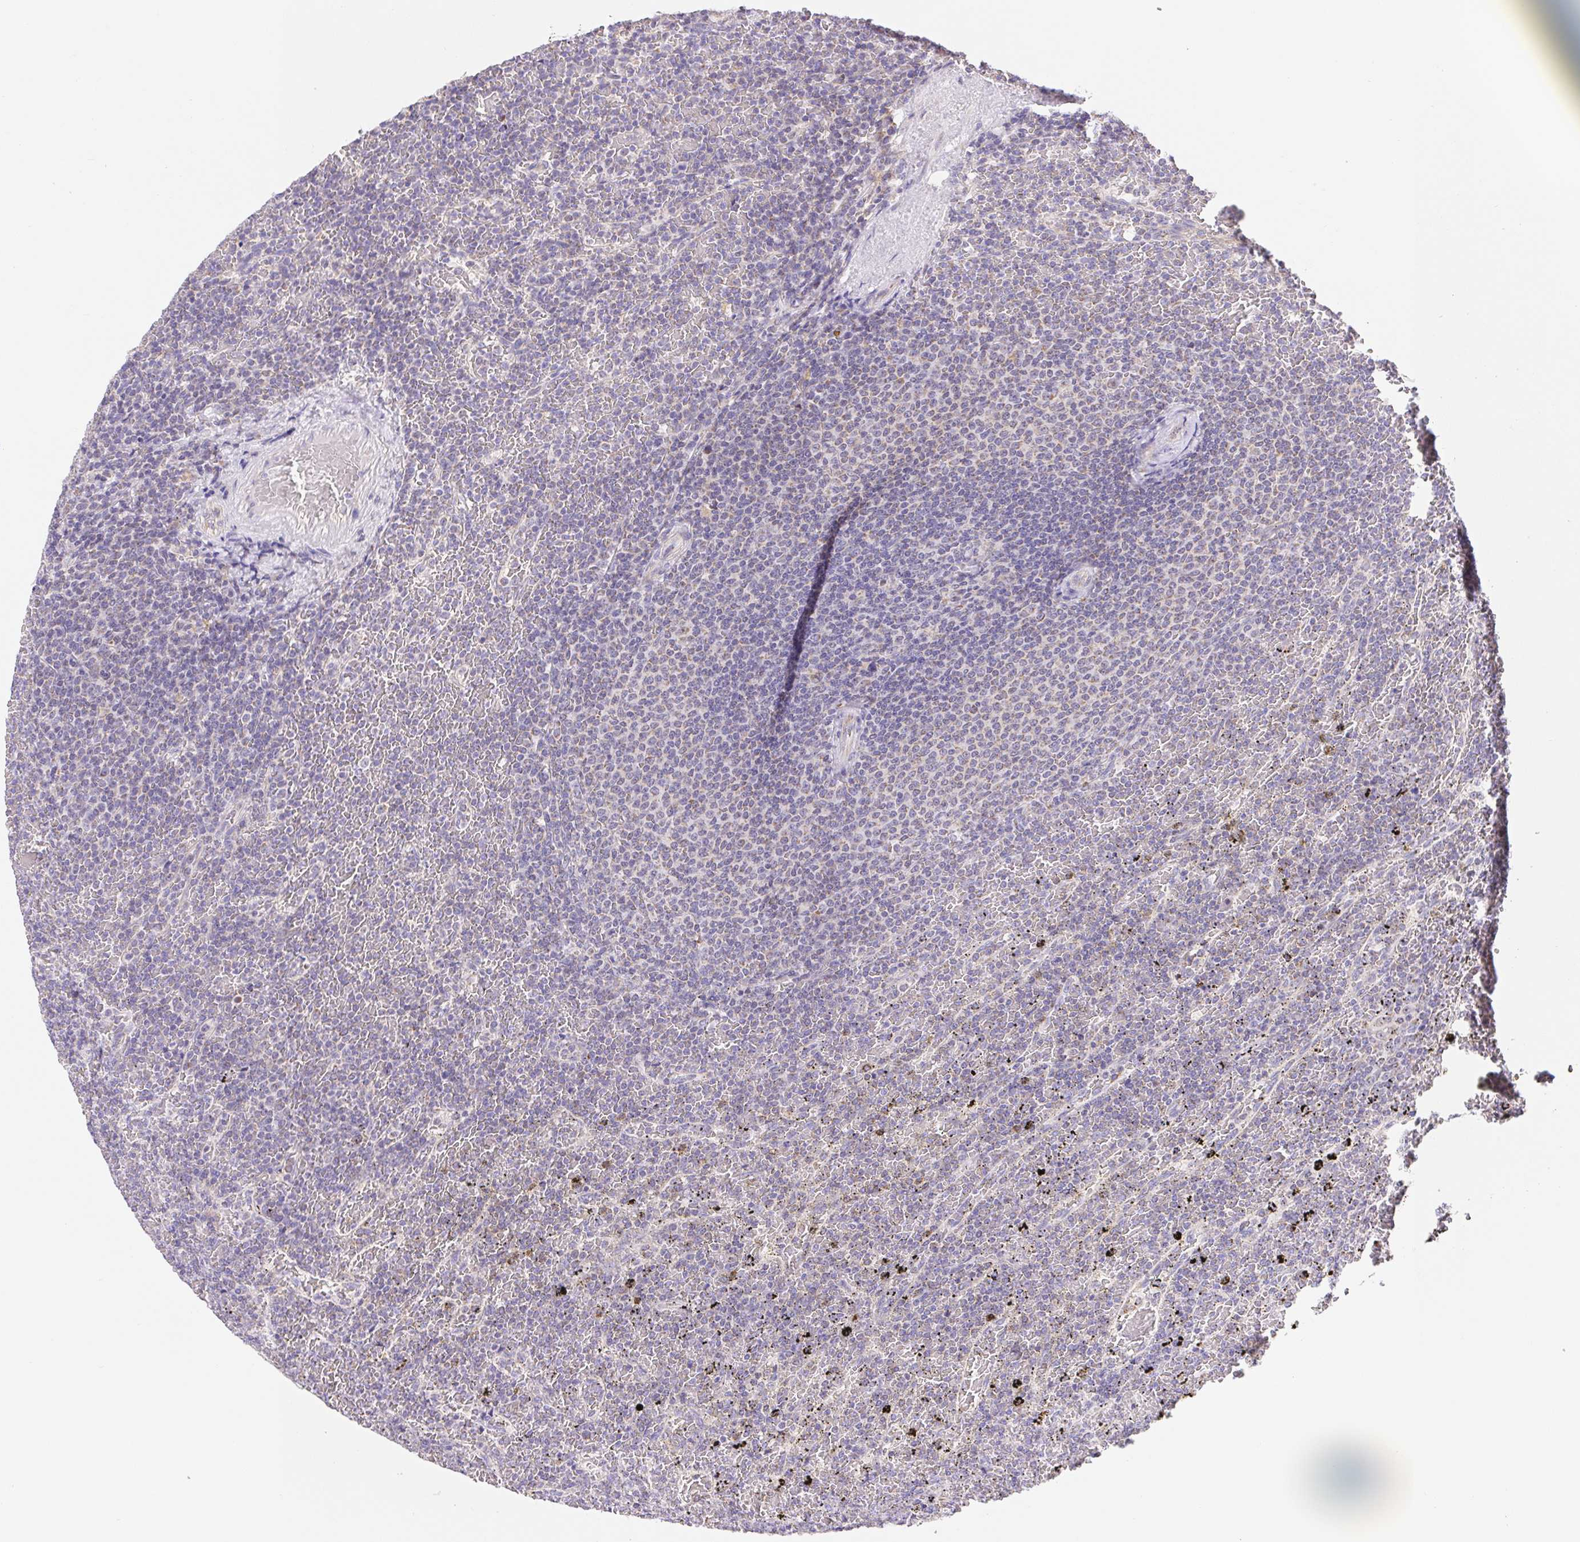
{"staining": {"intensity": "negative", "quantity": "none", "location": "none"}, "tissue": "lymphoma", "cell_type": "Tumor cells", "image_type": "cancer", "snomed": [{"axis": "morphology", "description": "Malignant lymphoma, non-Hodgkin's type, Low grade"}, {"axis": "topography", "description": "Spleen"}], "caption": "IHC histopathology image of human malignant lymphoma, non-Hodgkin's type (low-grade) stained for a protein (brown), which demonstrates no positivity in tumor cells.", "gene": "FKBP6", "patient": {"sex": "female", "age": 77}}